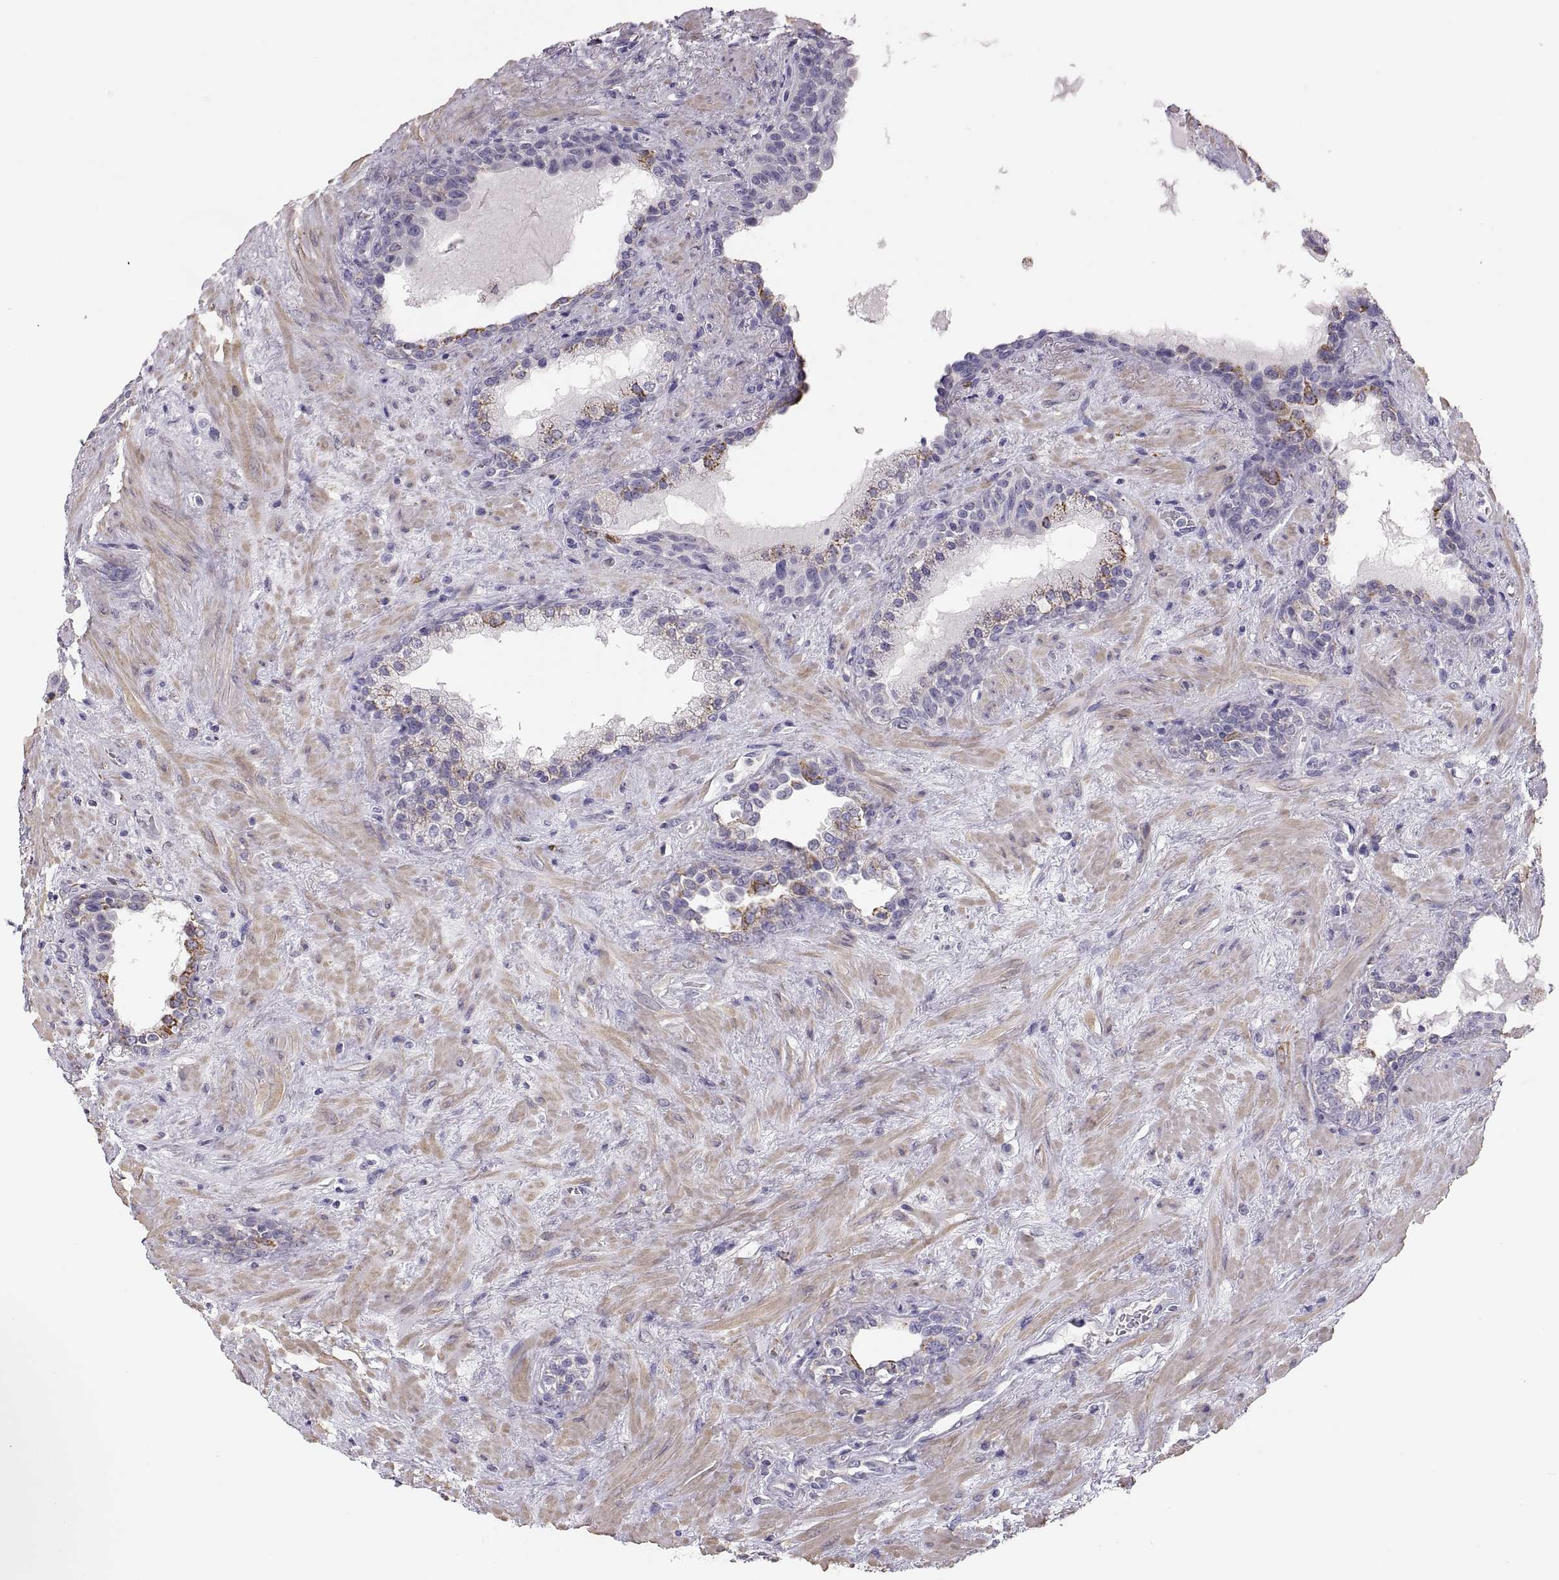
{"staining": {"intensity": "negative", "quantity": "none", "location": "none"}, "tissue": "prostate", "cell_type": "Glandular cells", "image_type": "normal", "snomed": [{"axis": "morphology", "description": "Normal tissue, NOS"}, {"axis": "topography", "description": "Prostate"}], "caption": "IHC photomicrograph of unremarkable prostate: prostate stained with DAB (3,3'-diaminobenzidine) shows no significant protein expression in glandular cells. (DAB IHC, high magnification).", "gene": "COL9A3", "patient": {"sex": "male", "age": 63}}